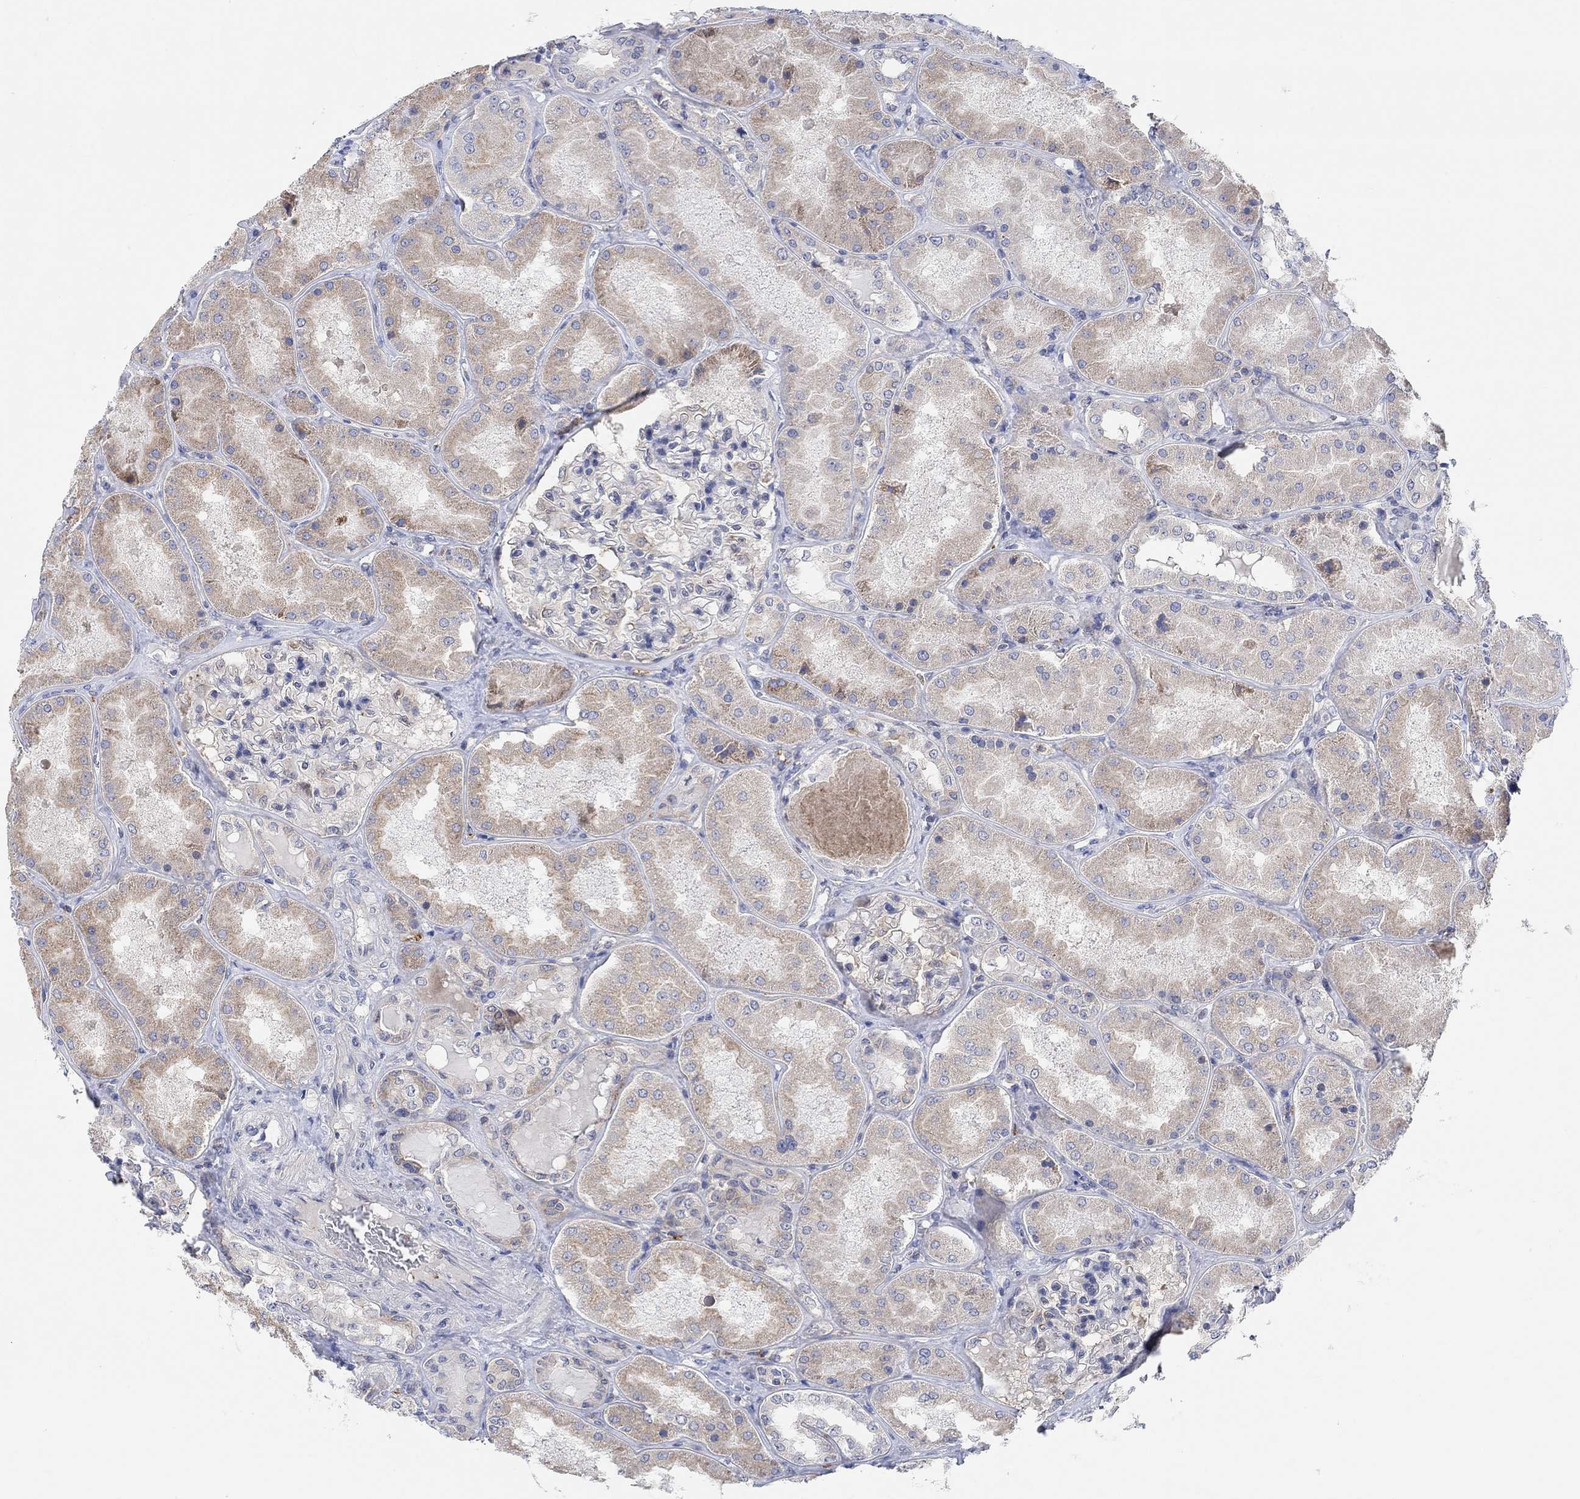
{"staining": {"intensity": "negative", "quantity": "none", "location": "none"}, "tissue": "kidney", "cell_type": "Cells in glomeruli", "image_type": "normal", "snomed": [{"axis": "morphology", "description": "Normal tissue, NOS"}, {"axis": "topography", "description": "Kidney"}], "caption": "The immunohistochemistry photomicrograph has no significant expression in cells in glomeruli of kidney.", "gene": "PMFBP1", "patient": {"sex": "female", "age": 56}}